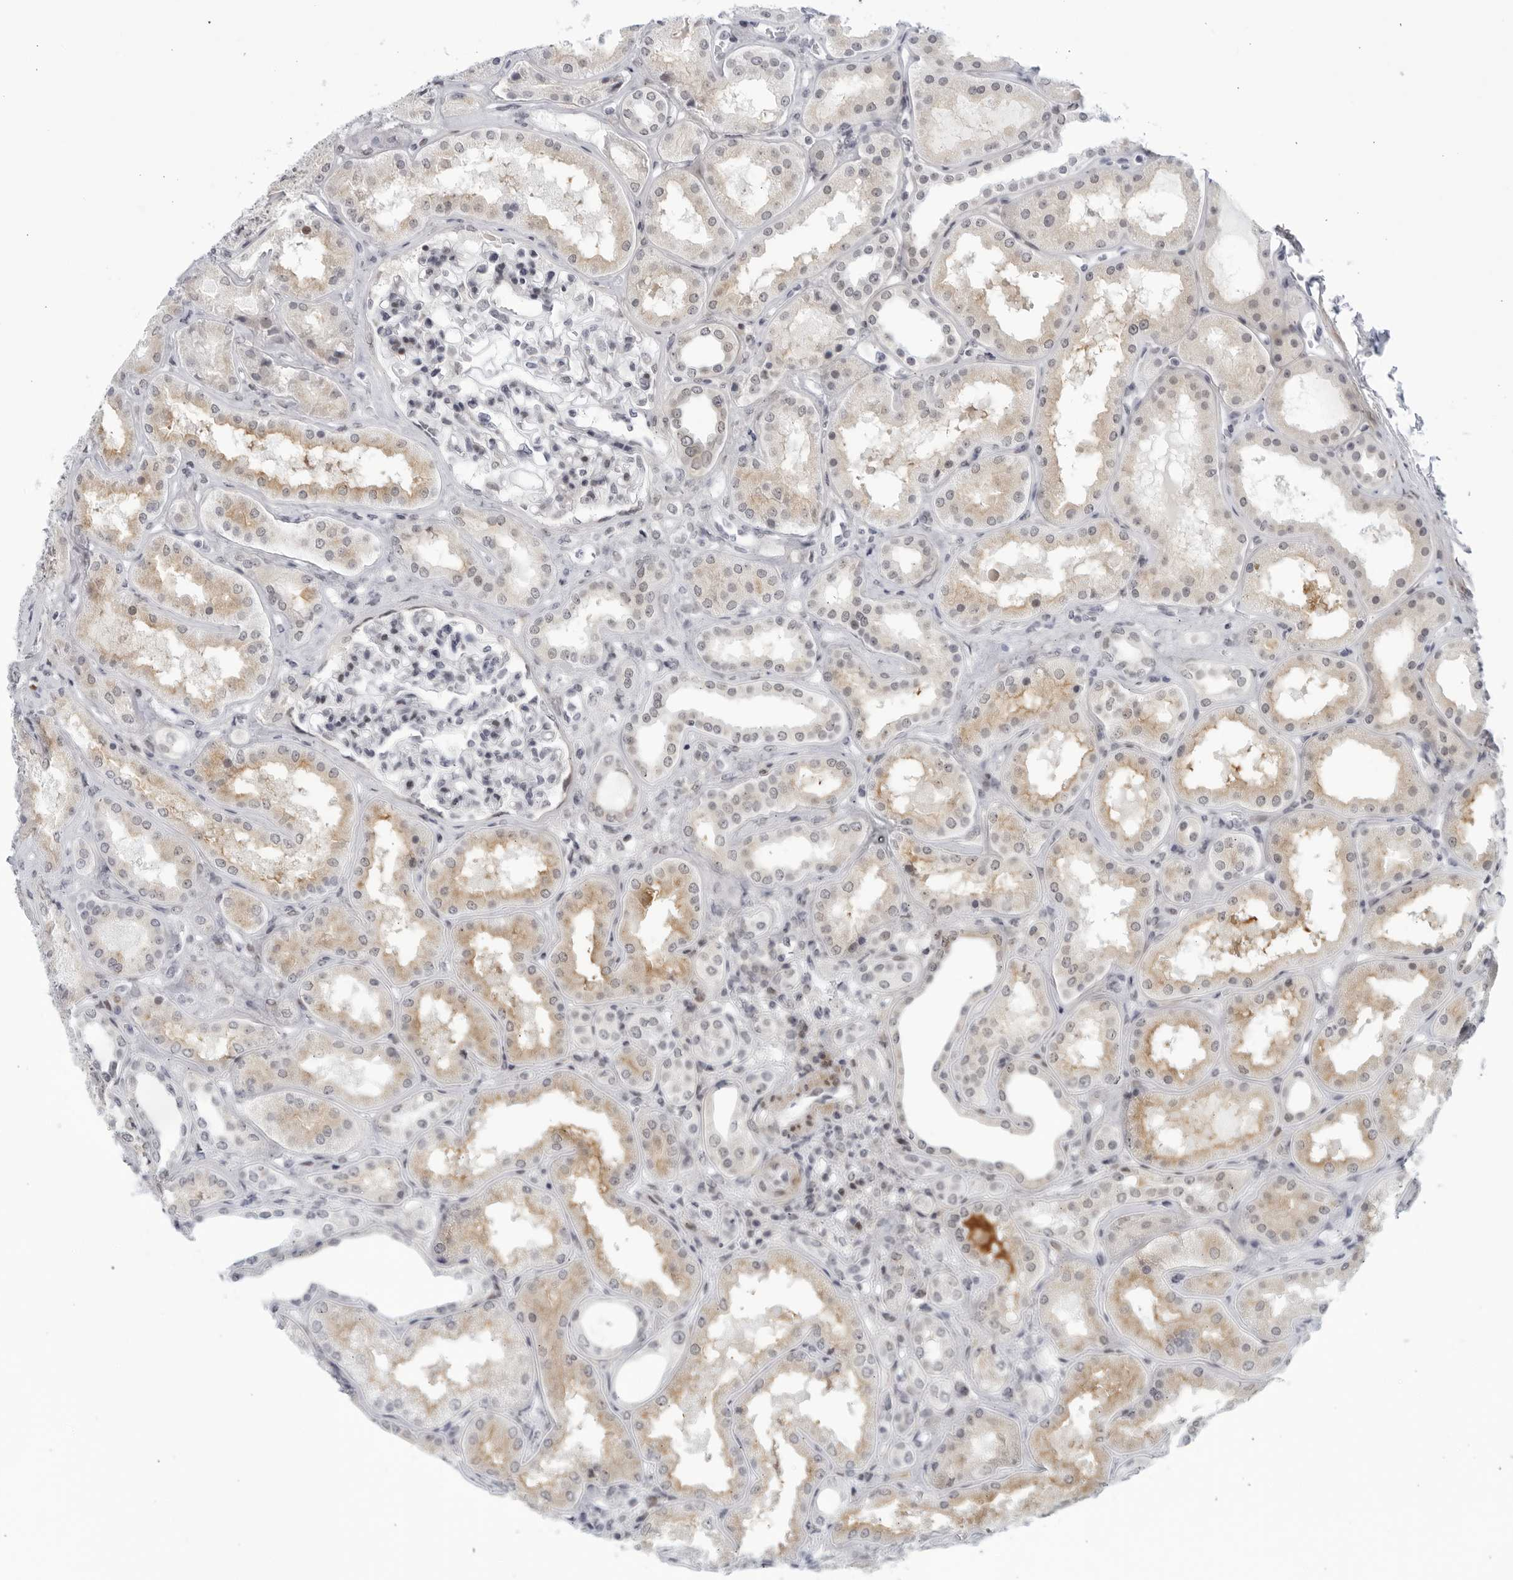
{"staining": {"intensity": "negative", "quantity": "none", "location": "none"}, "tissue": "kidney", "cell_type": "Cells in glomeruli", "image_type": "normal", "snomed": [{"axis": "morphology", "description": "Normal tissue, NOS"}, {"axis": "topography", "description": "Kidney"}], "caption": "A micrograph of kidney stained for a protein shows no brown staining in cells in glomeruli. Brightfield microscopy of immunohistochemistry (IHC) stained with DAB (3,3'-diaminobenzidine) (brown) and hematoxylin (blue), captured at high magnification.", "gene": "WDTC1", "patient": {"sex": "female", "age": 56}}